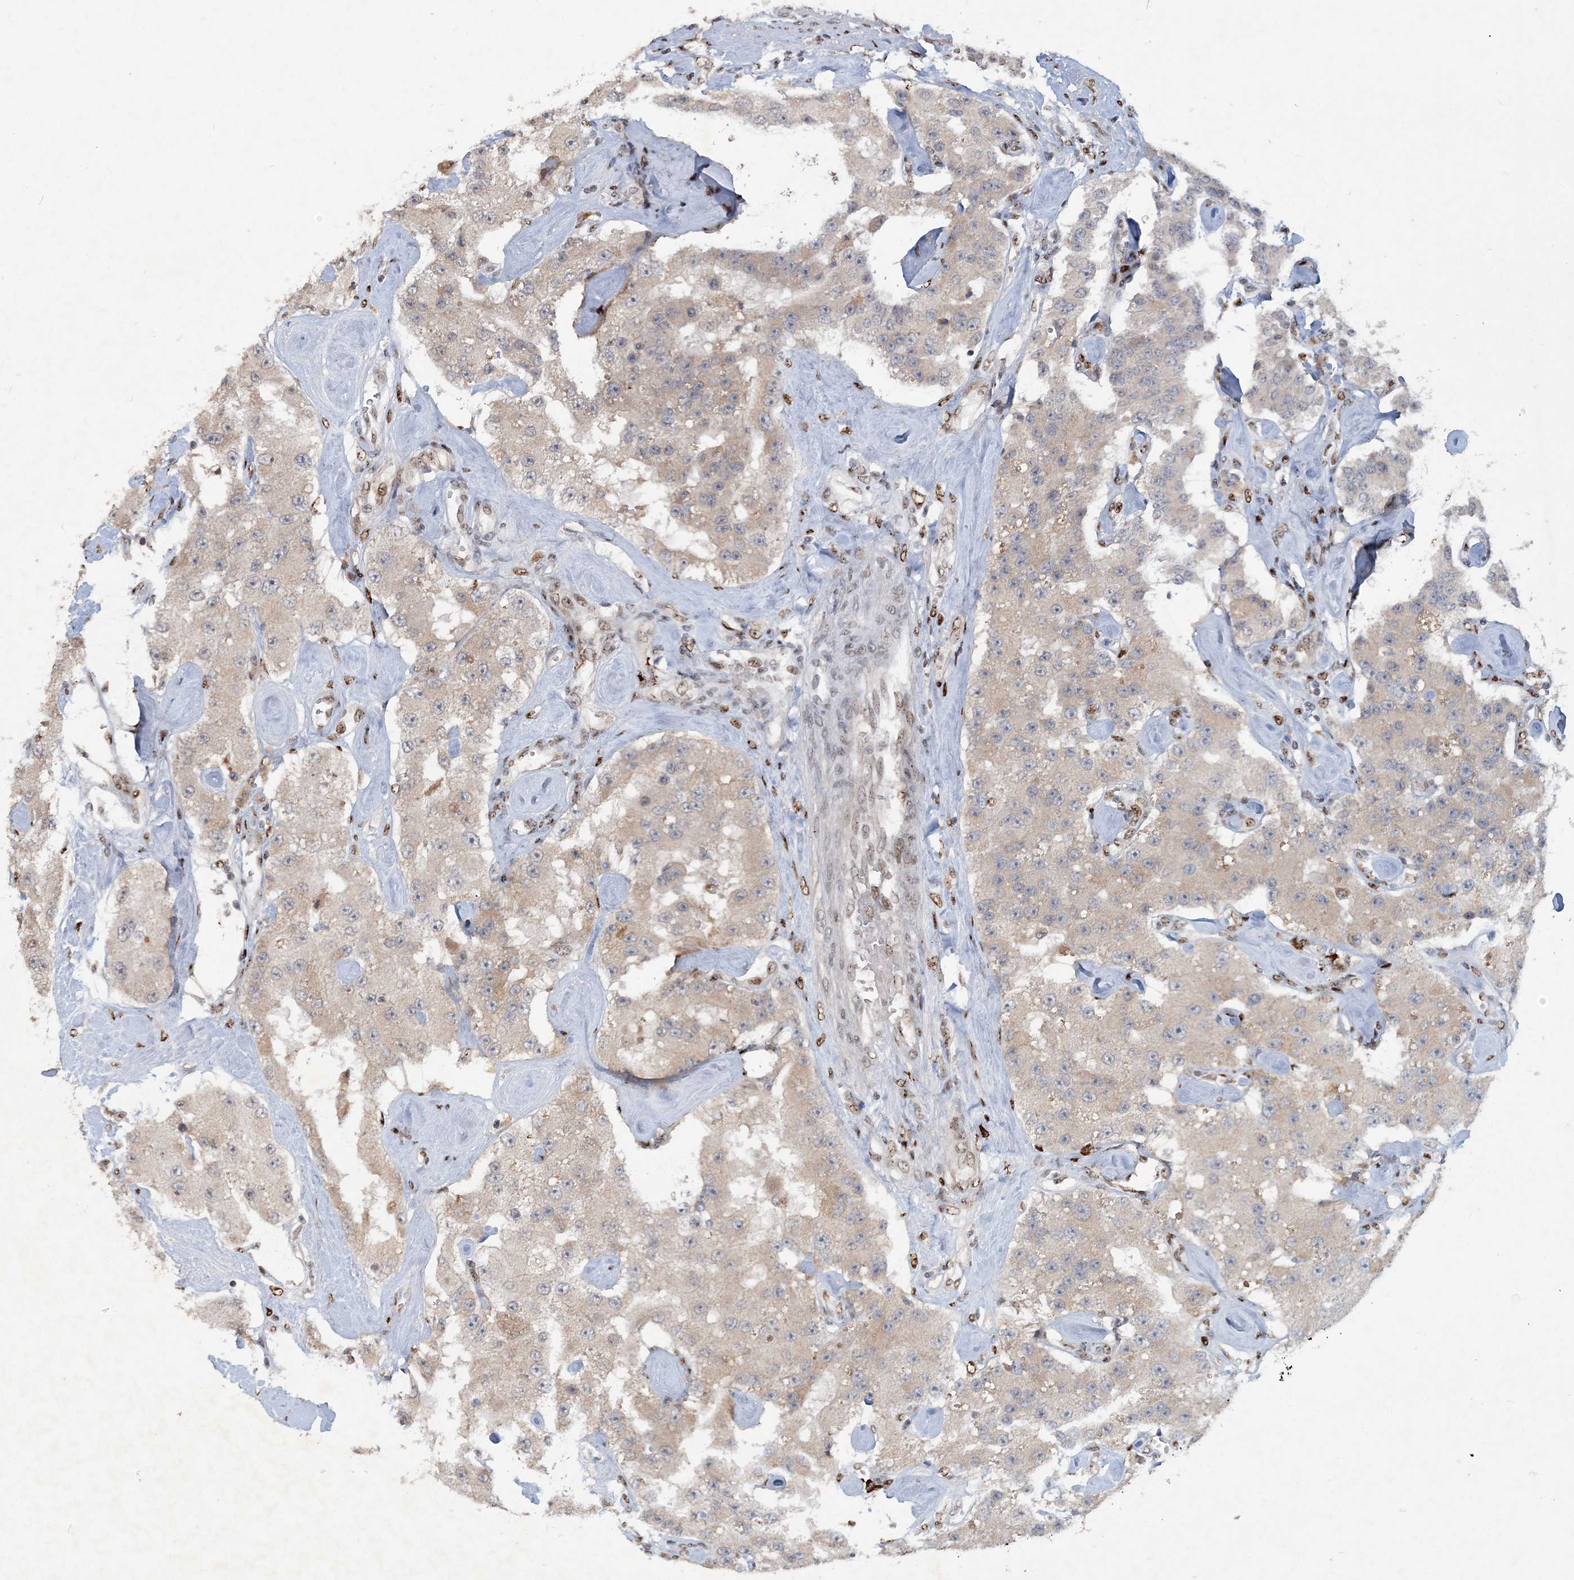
{"staining": {"intensity": "weak", "quantity": "<25%", "location": "cytoplasmic/membranous"}, "tissue": "carcinoid", "cell_type": "Tumor cells", "image_type": "cancer", "snomed": [{"axis": "morphology", "description": "Carcinoid, malignant, NOS"}, {"axis": "topography", "description": "Pancreas"}], "caption": "Immunohistochemistry of human carcinoid (malignant) reveals no positivity in tumor cells.", "gene": "GIN1", "patient": {"sex": "male", "age": 41}}